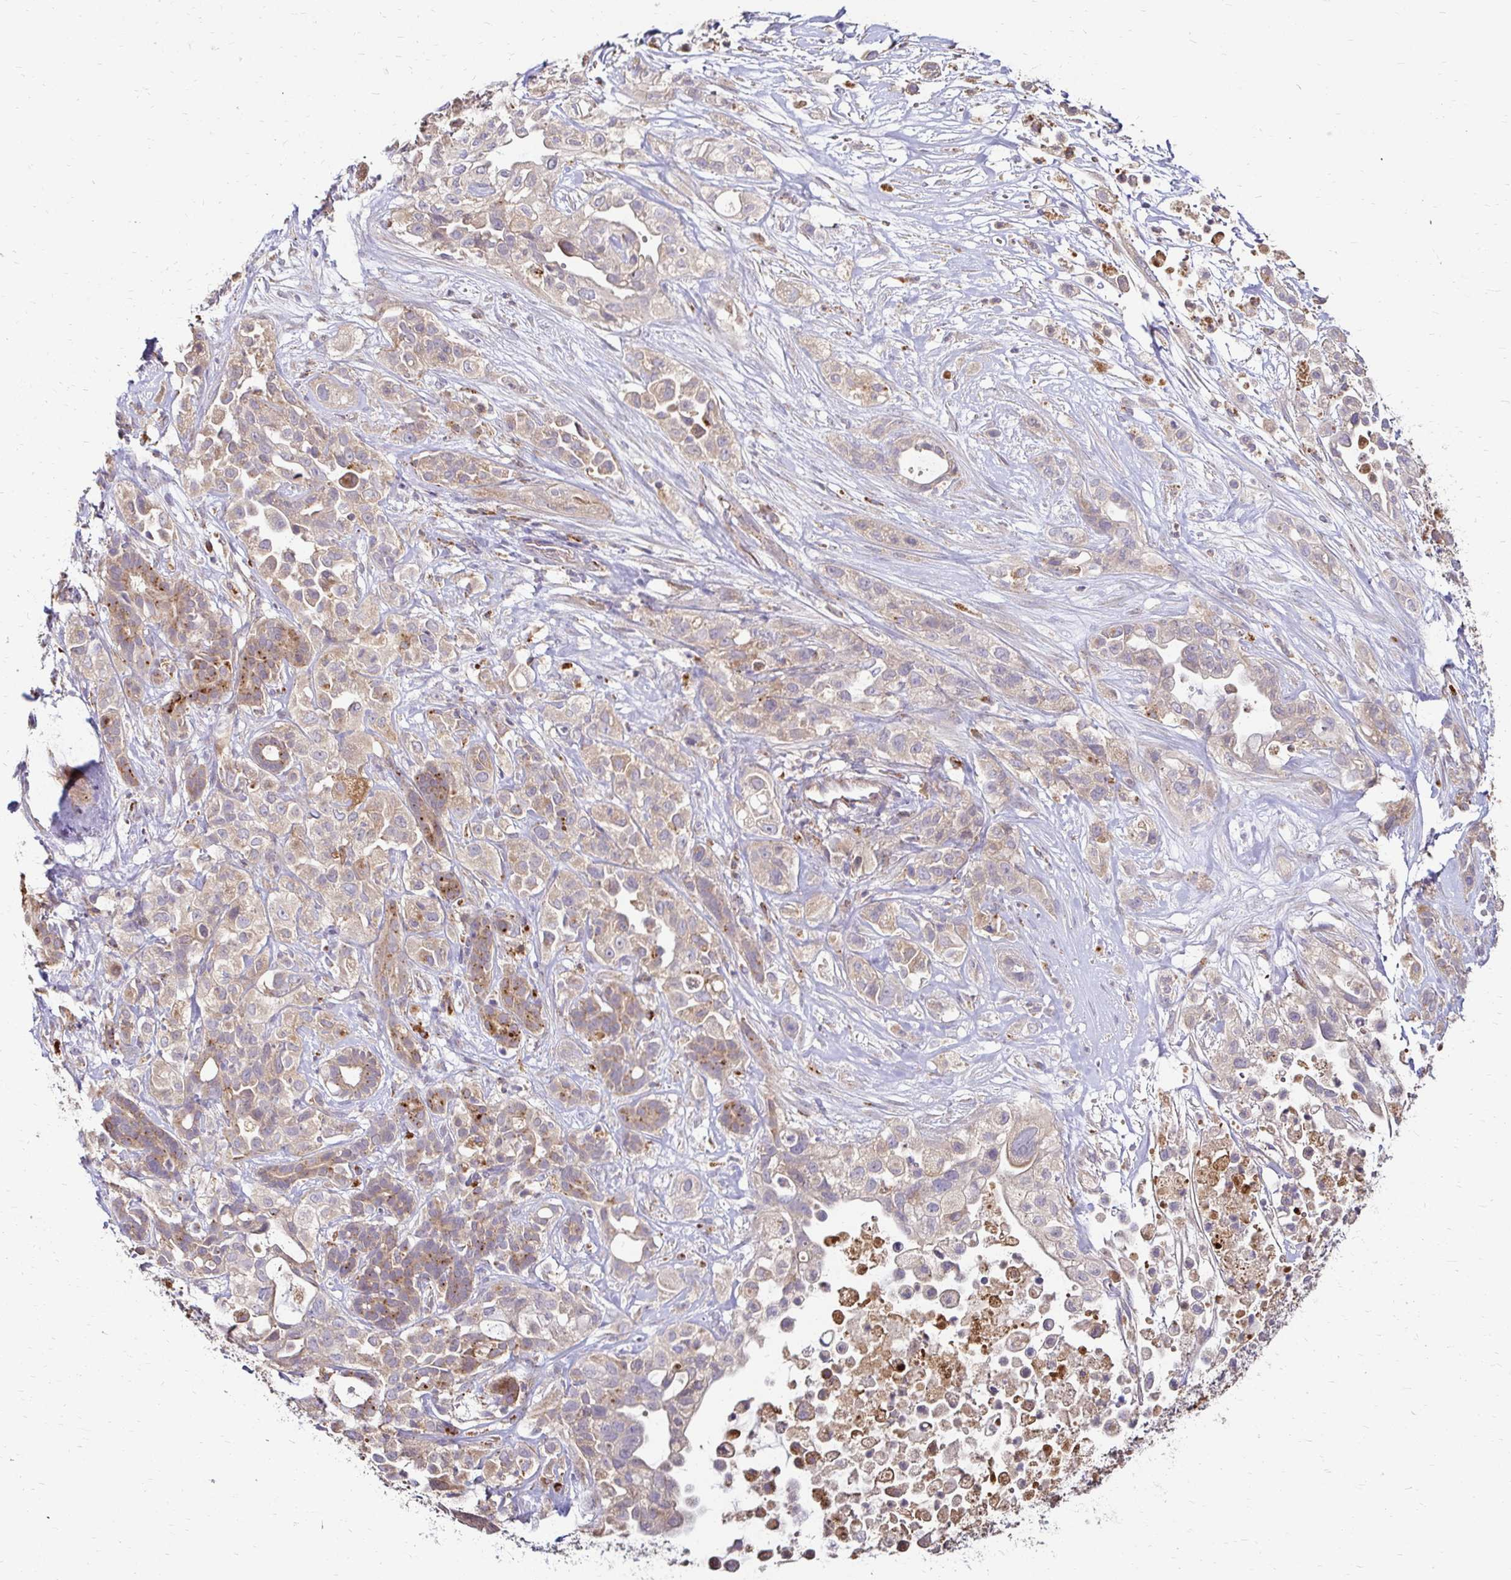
{"staining": {"intensity": "weak", "quantity": "25%-75%", "location": "cytoplasmic/membranous"}, "tissue": "pancreatic cancer", "cell_type": "Tumor cells", "image_type": "cancer", "snomed": [{"axis": "morphology", "description": "Adenocarcinoma, NOS"}, {"axis": "topography", "description": "Pancreas"}], "caption": "Immunohistochemical staining of pancreatic cancer (adenocarcinoma) reveals low levels of weak cytoplasmic/membranous positivity in about 25%-75% of tumor cells.", "gene": "IDUA", "patient": {"sex": "male", "age": 44}}